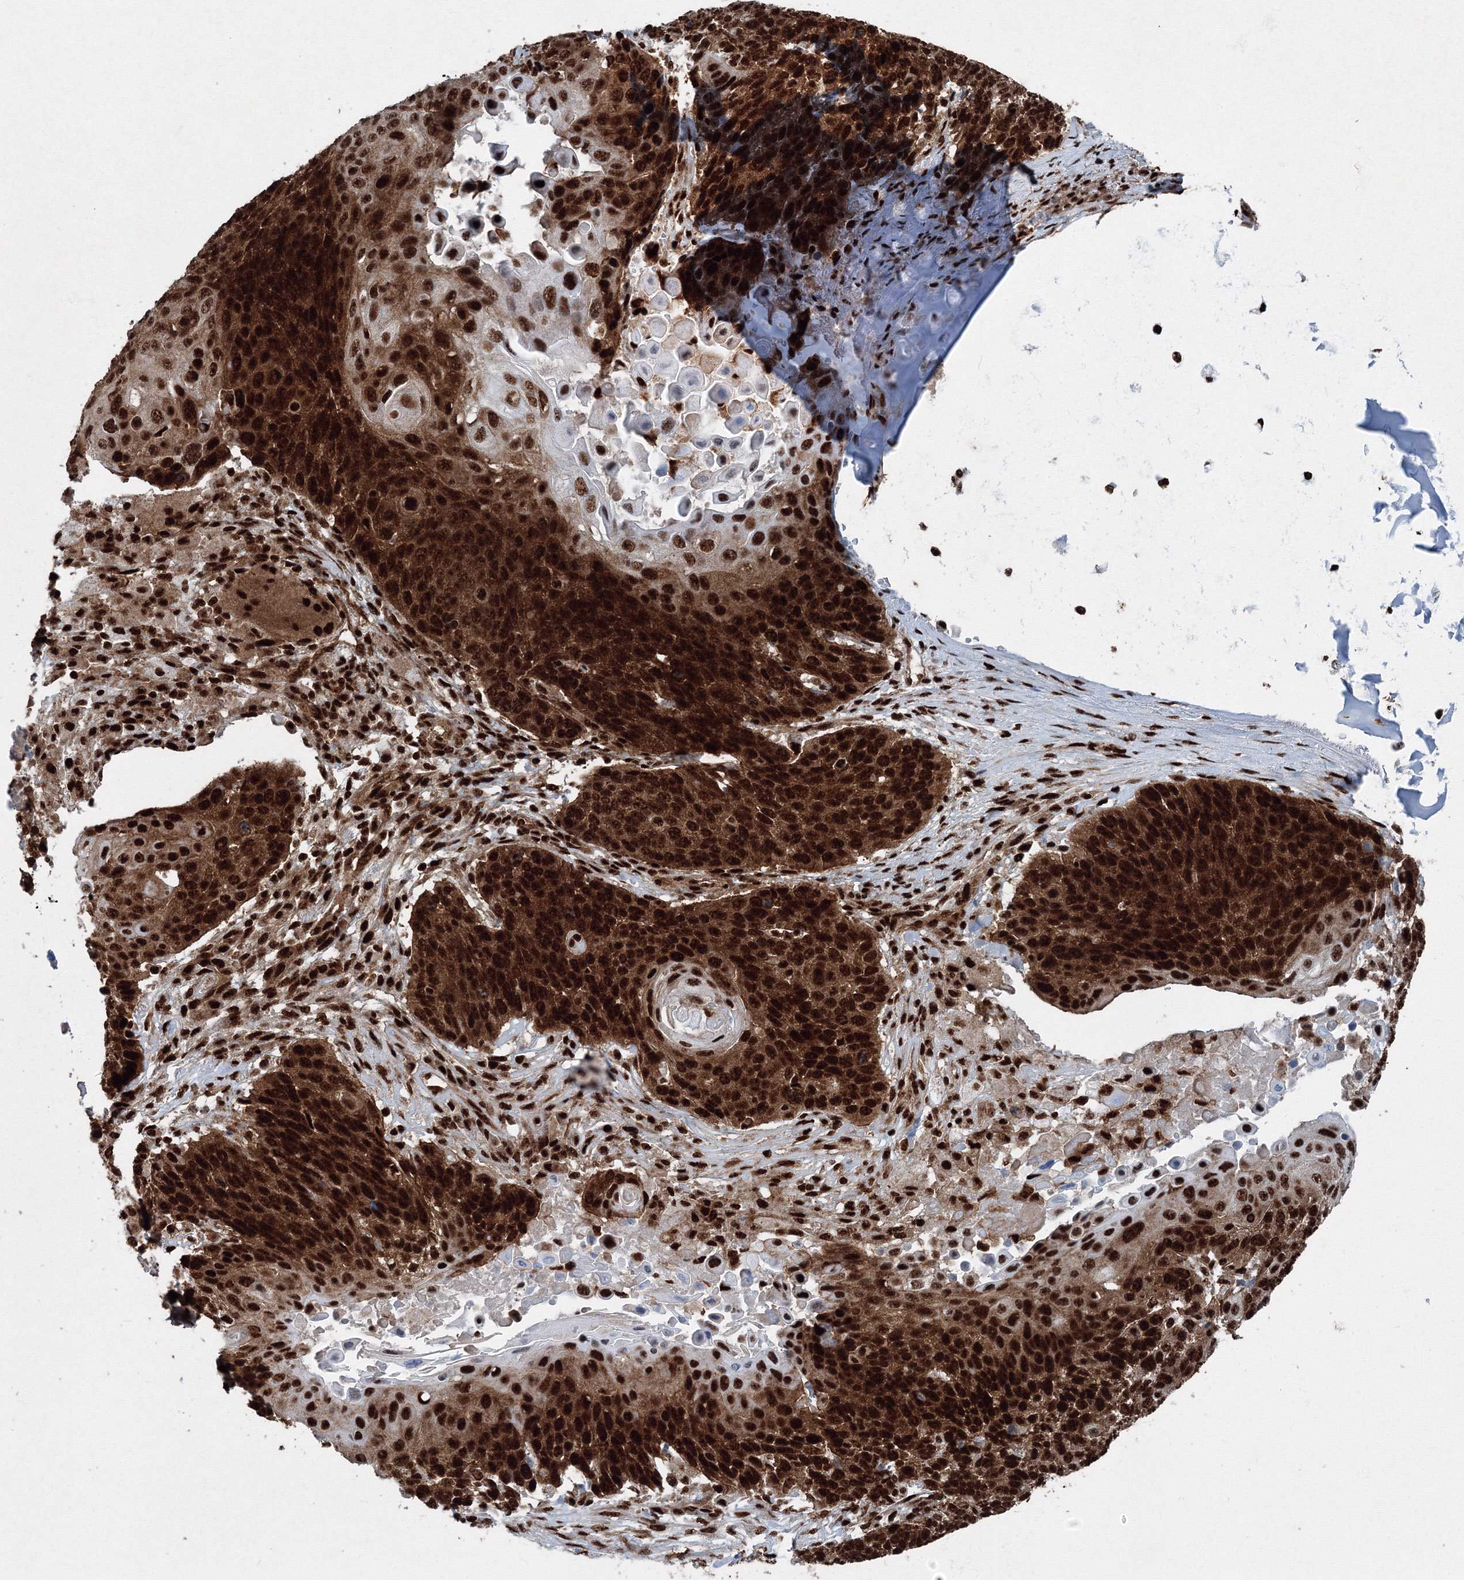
{"staining": {"intensity": "moderate", "quantity": ">75%", "location": "cytoplasmic/membranous,nuclear"}, "tissue": "lung cancer", "cell_type": "Tumor cells", "image_type": "cancer", "snomed": [{"axis": "morphology", "description": "Squamous cell carcinoma, NOS"}, {"axis": "topography", "description": "Lung"}], "caption": "The immunohistochemical stain highlights moderate cytoplasmic/membranous and nuclear positivity in tumor cells of lung squamous cell carcinoma tissue.", "gene": "SNRPC", "patient": {"sex": "male", "age": 66}}